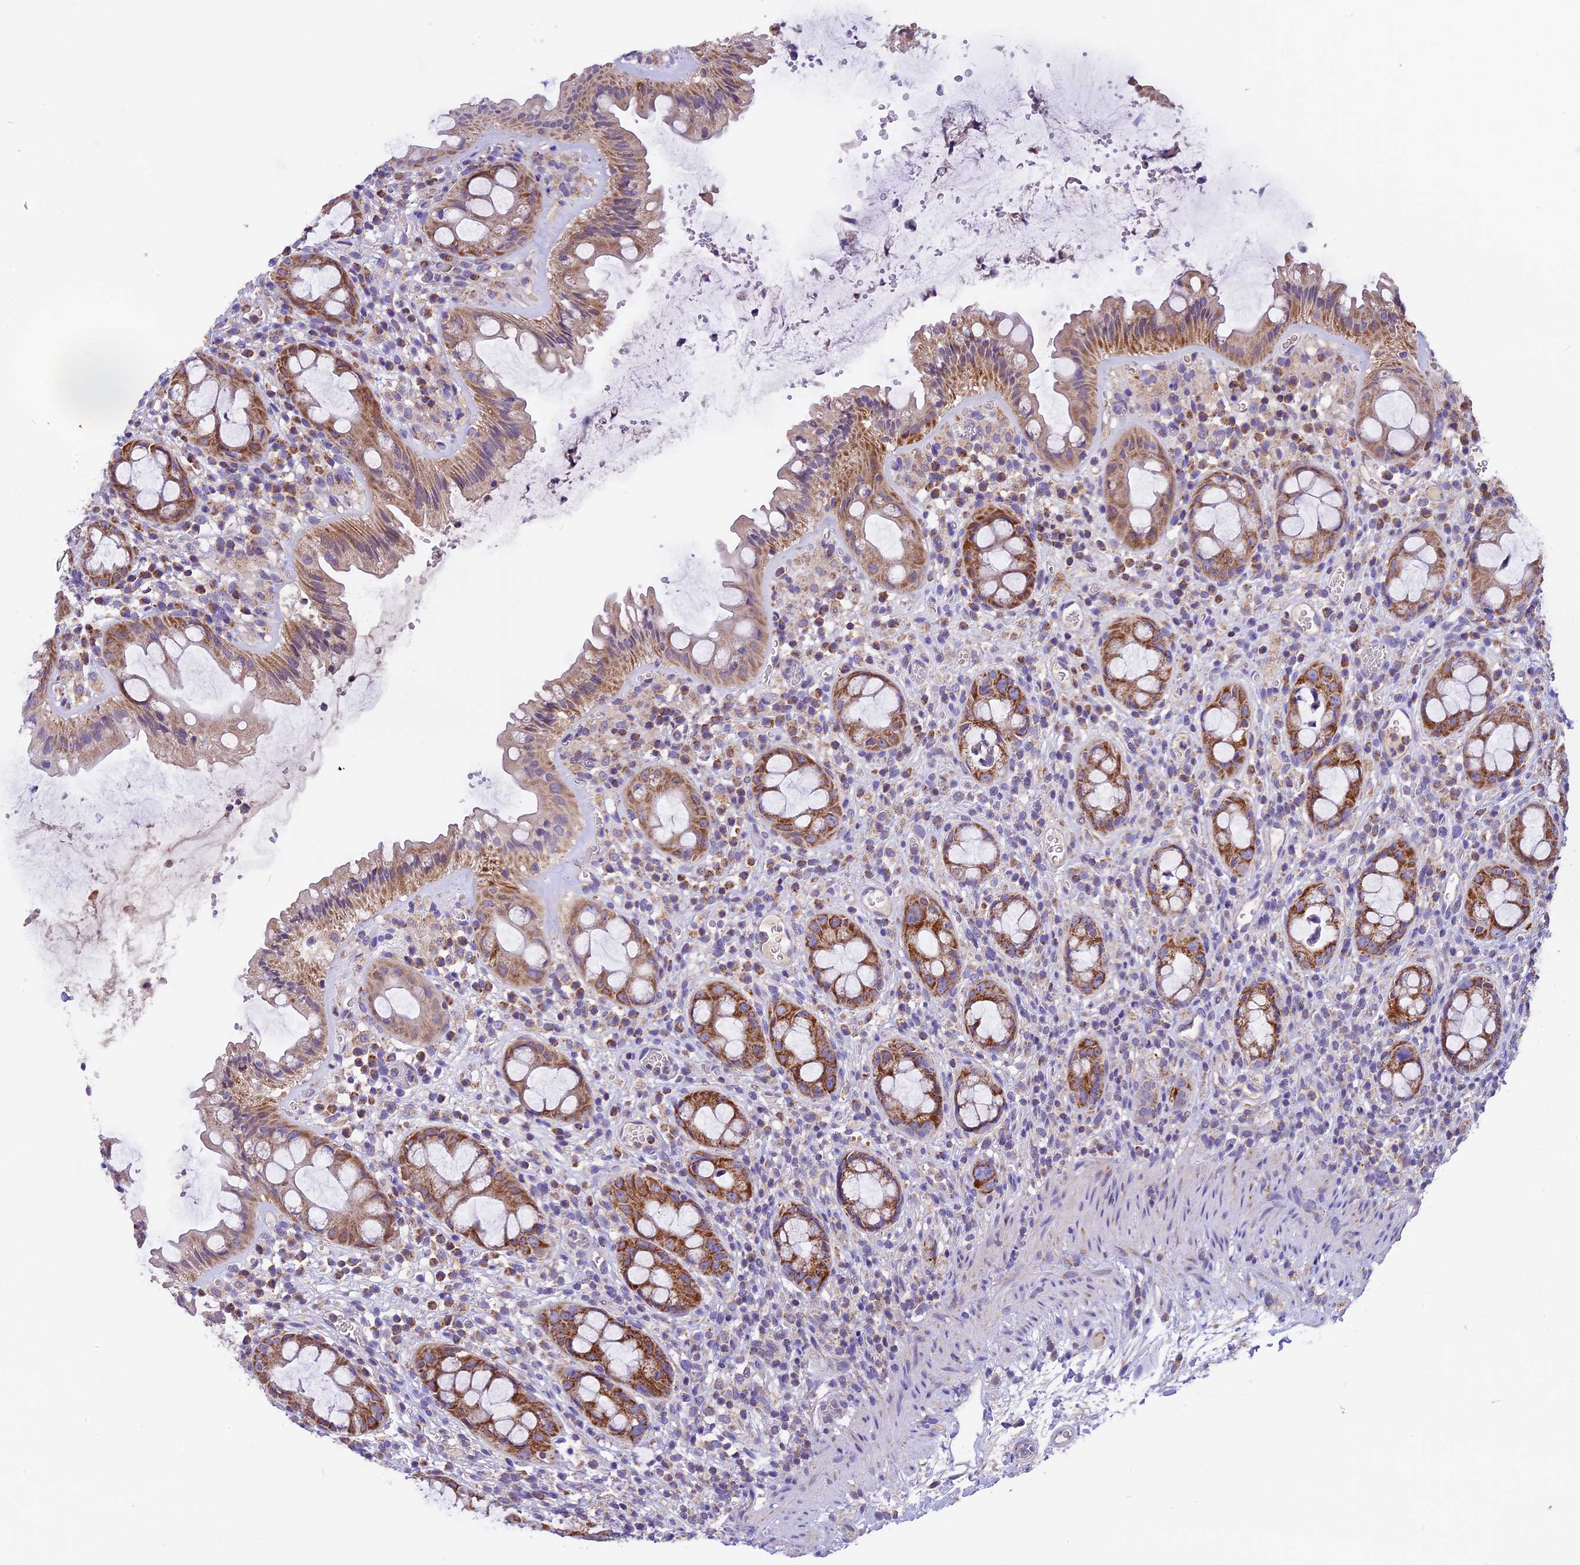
{"staining": {"intensity": "strong", "quantity": ">75%", "location": "cytoplasmic/membranous"}, "tissue": "rectum", "cell_type": "Glandular cells", "image_type": "normal", "snomed": [{"axis": "morphology", "description": "Normal tissue, NOS"}, {"axis": "topography", "description": "Rectum"}], "caption": "Rectum stained with a brown dye exhibits strong cytoplasmic/membranous positive expression in about >75% of glandular cells.", "gene": "MGME1", "patient": {"sex": "female", "age": 57}}